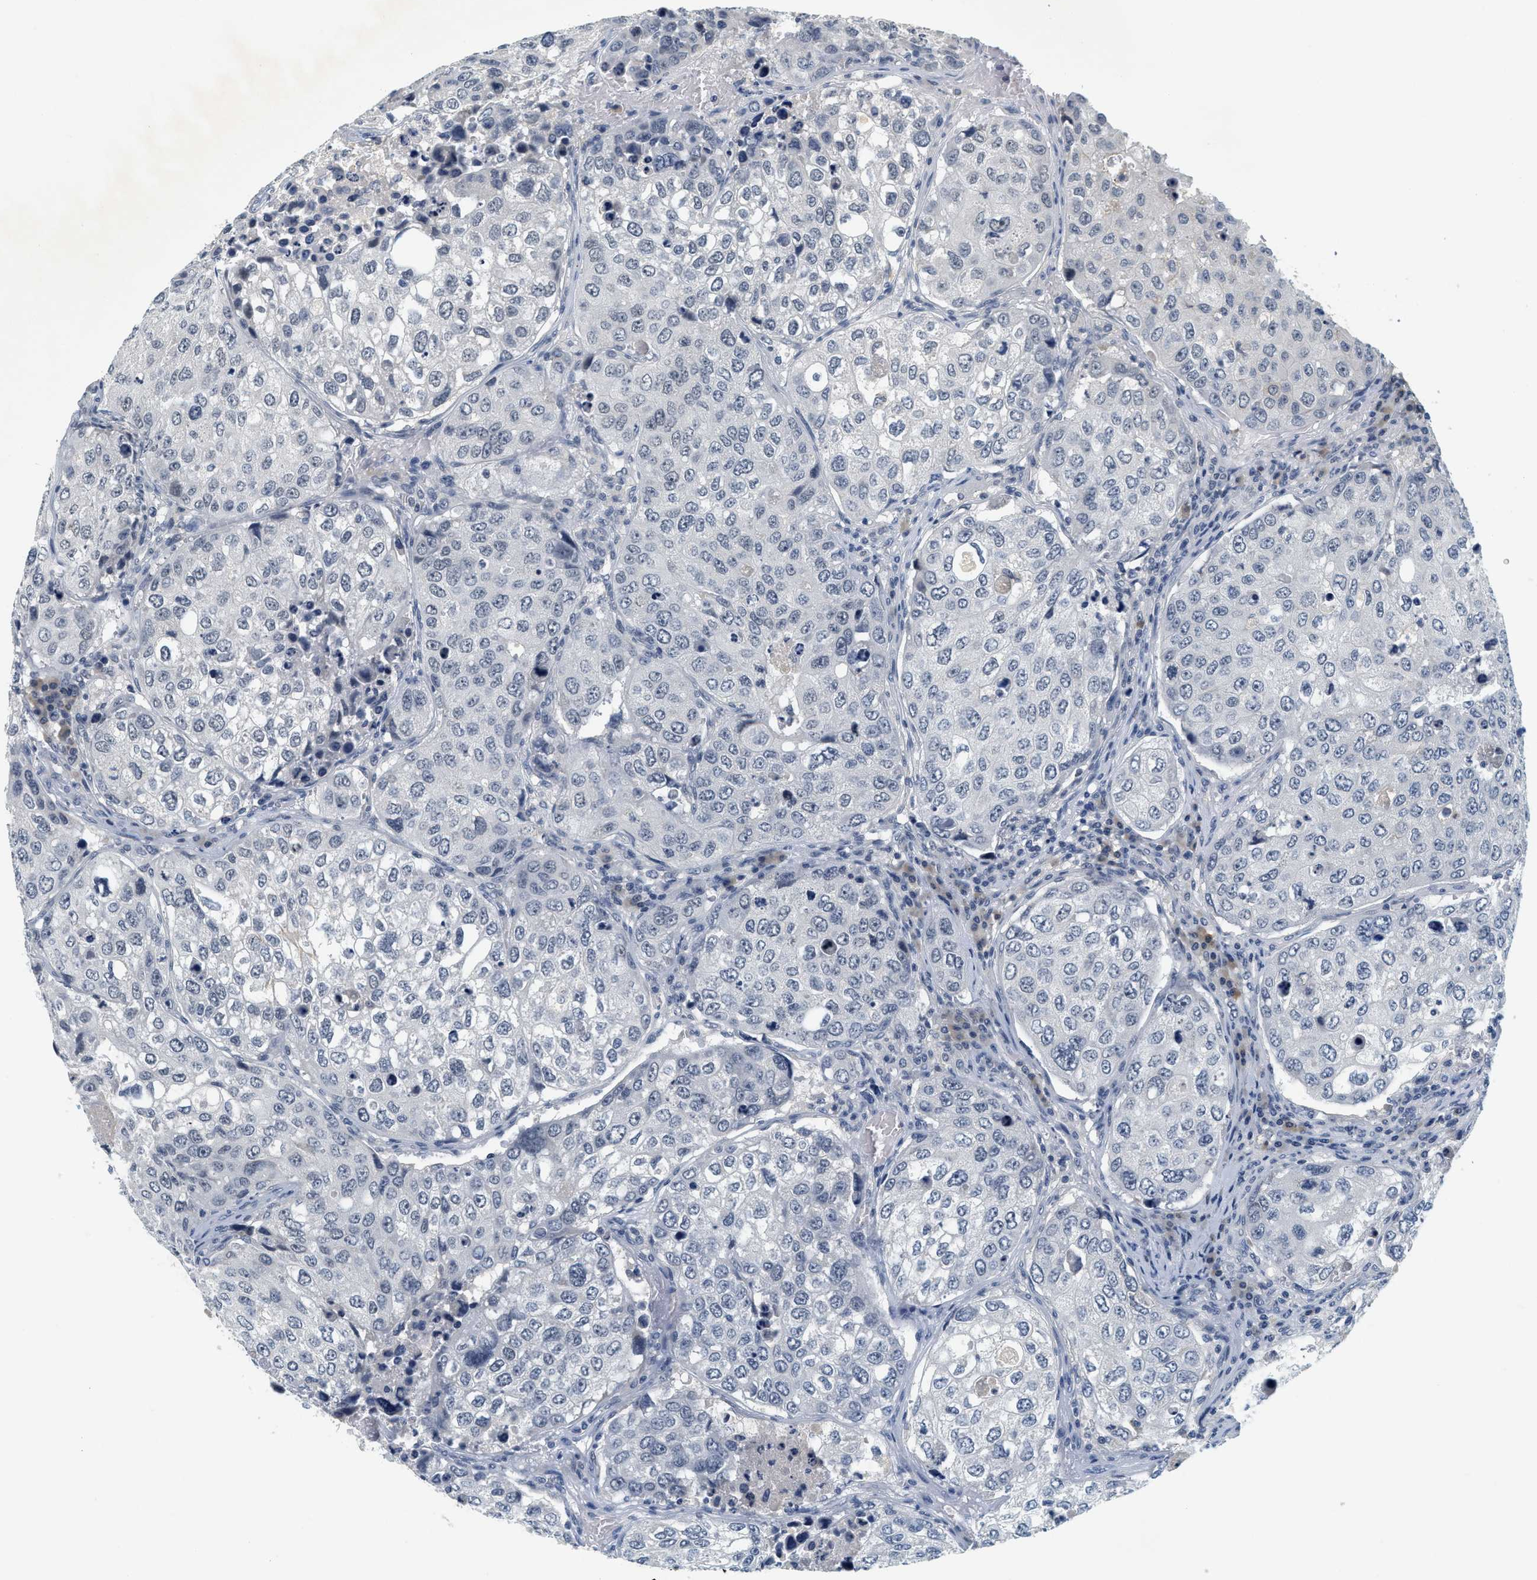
{"staining": {"intensity": "negative", "quantity": "none", "location": "none"}, "tissue": "urothelial cancer", "cell_type": "Tumor cells", "image_type": "cancer", "snomed": [{"axis": "morphology", "description": "Urothelial carcinoma, High grade"}, {"axis": "topography", "description": "Lymph node"}, {"axis": "topography", "description": "Urinary bladder"}], "caption": "Immunohistochemistry of urothelial cancer displays no positivity in tumor cells. (DAB immunohistochemistry (IHC), high magnification).", "gene": "MZF1", "patient": {"sex": "male", "age": 51}}